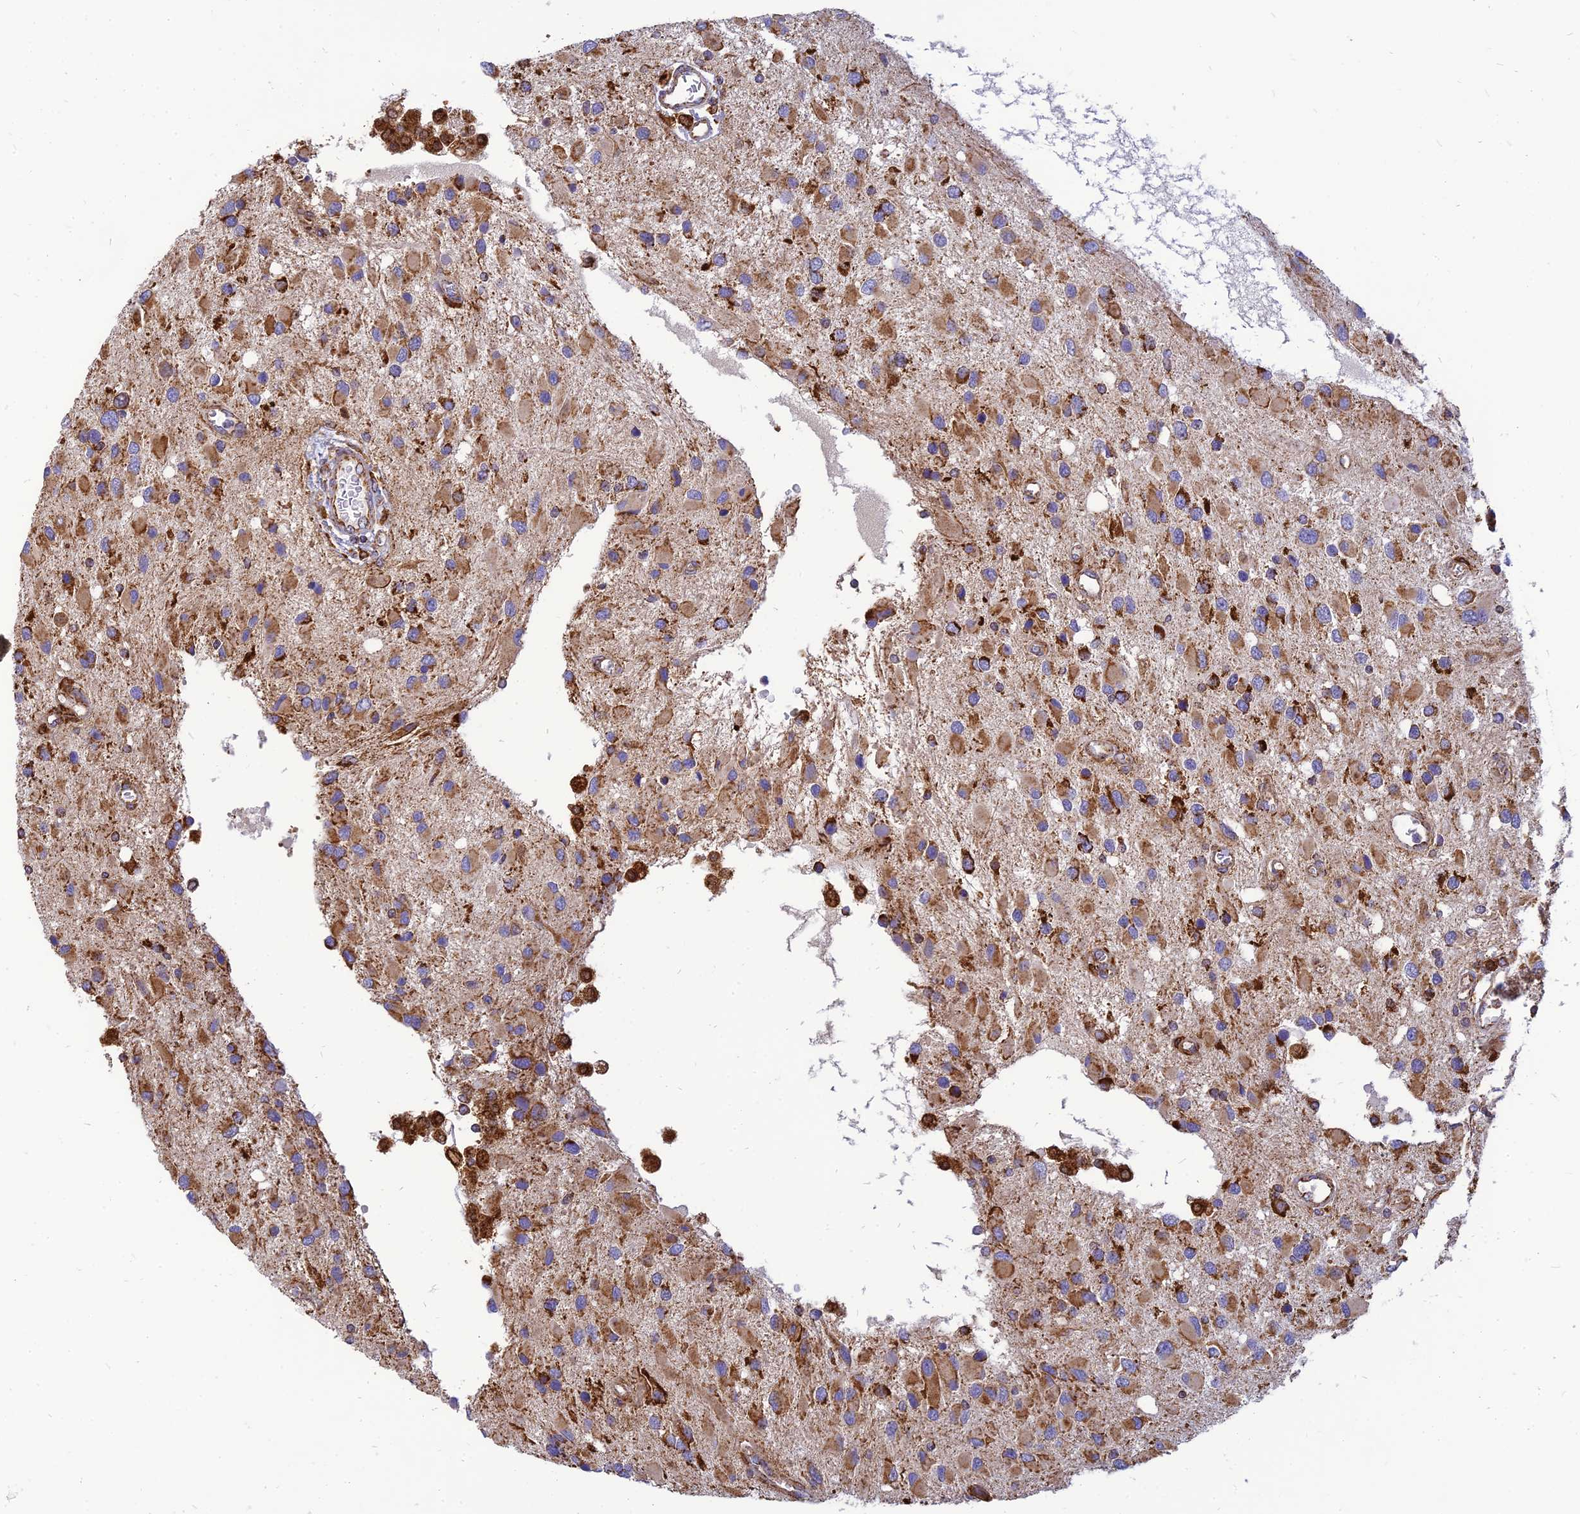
{"staining": {"intensity": "strong", "quantity": "25%-75%", "location": "cytoplasmic/membranous"}, "tissue": "glioma", "cell_type": "Tumor cells", "image_type": "cancer", "snomed": [{"axis": "morphology", "description": "Glioma, malignant, High grade"}, {"axis": "topography", "description": "Brain"}], "caption": "Human malignant high-grade glioma stained for a protein (brown) exhibits strong cytoplasmic/membranous positive staining in about 25%-75% of tumor cells.", "gene": "THUMPD2", "patient": {"sex": "male", "age": 53}}